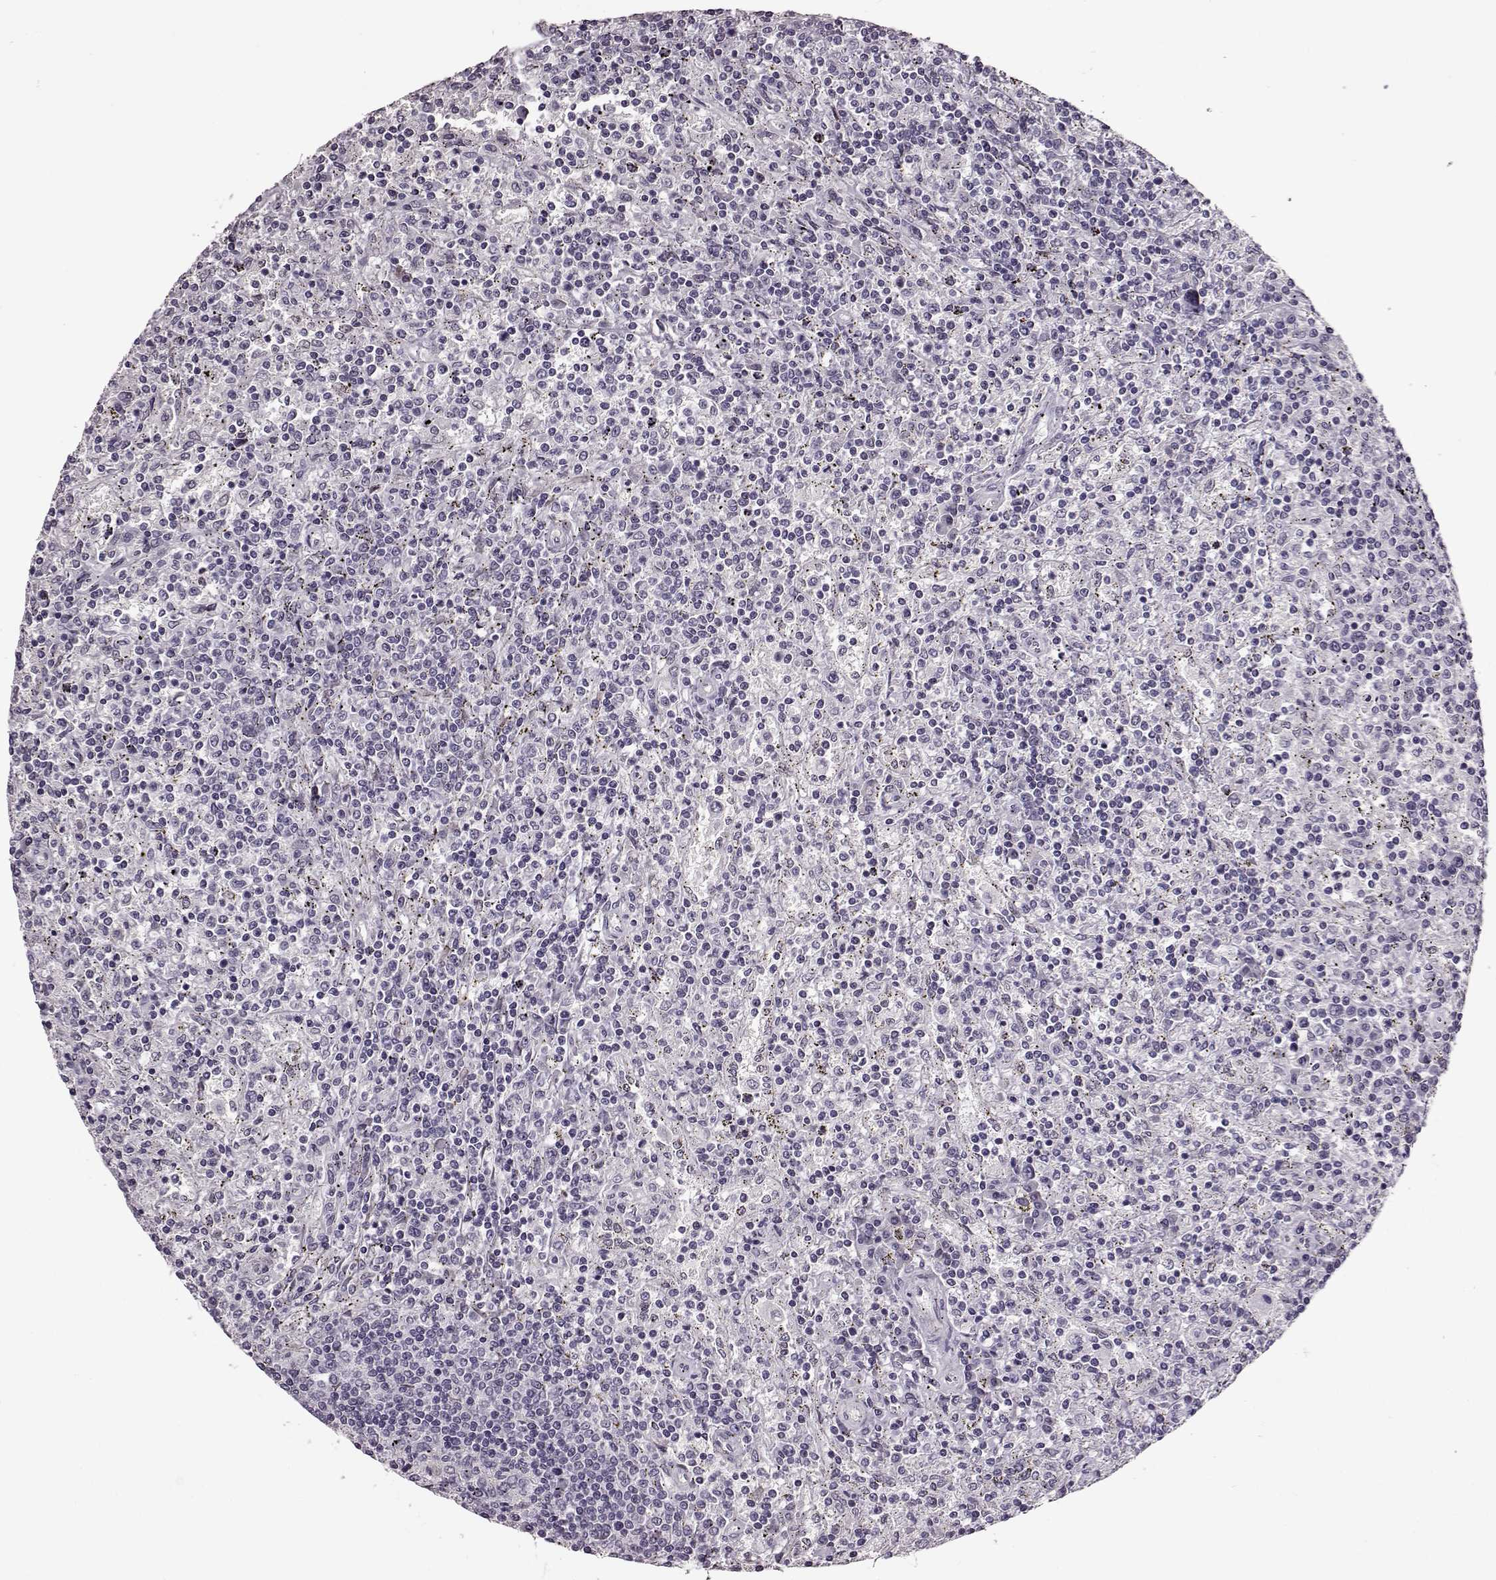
{"staining": {"intensity": "negative", "quantity": "none", "location": "none"}, "tissue": "lymphoma", "cell_type": "Tumor cells", "image_type": "cancer", "snomed": [{"axis": "morphology", "description": "Malignant lymphoma, non-Hodgkin's type, Low grade"}, {"axis": "topography", "description": "Spleen"}], "caption": "This is an IHC photomicrograph of human low-grade malignant lymphoma, non-Hodgkin's type. There is no positivity in tumor cells.", "gene": "STX1B", "patient": {"sex": "male", "age": 62}}